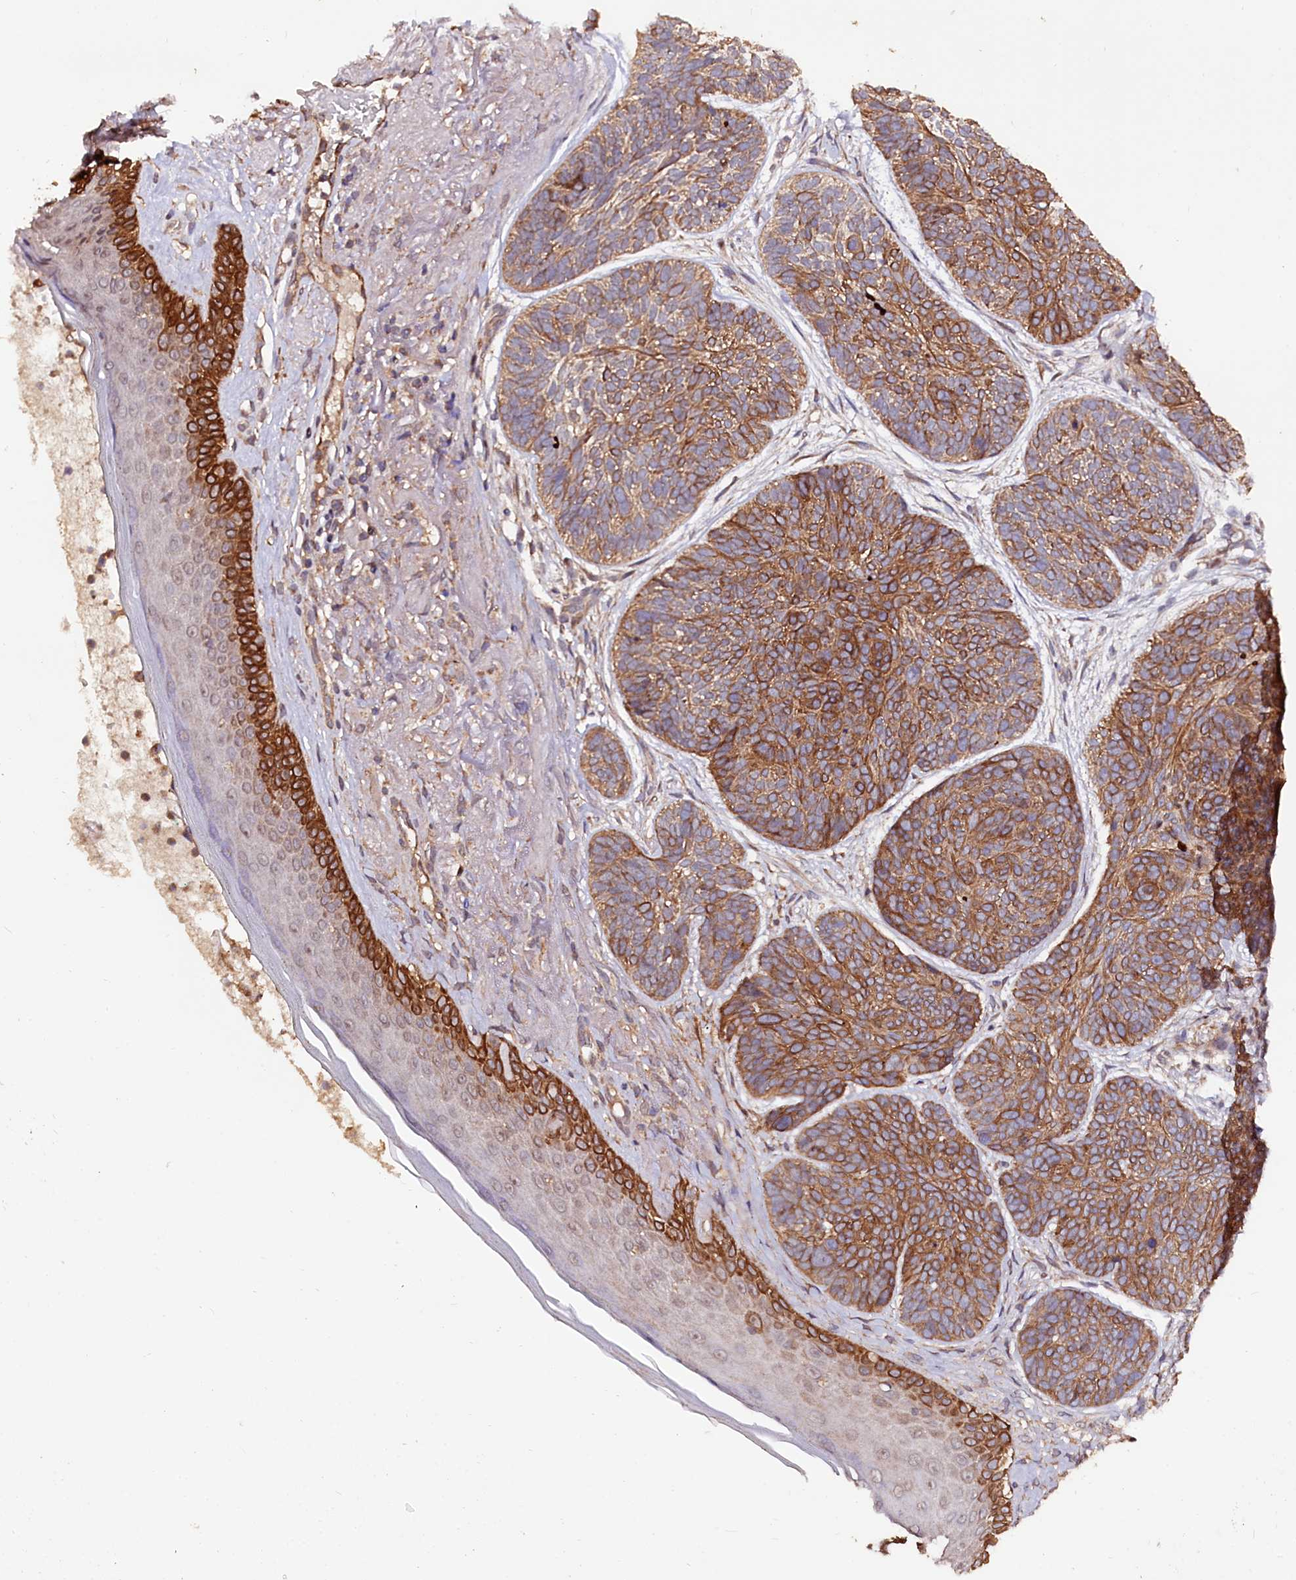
{"staining": {"intensity": "moderate", "quantity": ">75%", "location": "cytoplasmic/membranous"}, "tissue": "skin cancer", "cell_type": "Tumor cells", "image_type": "cancer", "snomed": [{"axis": "morphology", "description": "Normal tissue, NOS"}, {"axis": "morphology", "description": "Basal cell carcinoma"}, {"axis": "topography", "description": "Skin"}], "caption": "High-magnification brightfield microscopy of skin cancer stained with DAB (brown) and counterstained with hematoxylin (blue). tumor cells exhibit moderate cytoplasmic/membranous expression is present in about>75% of cells.", "gene": "RASSF1", "patient": {"sex": "male", "age": 66}}